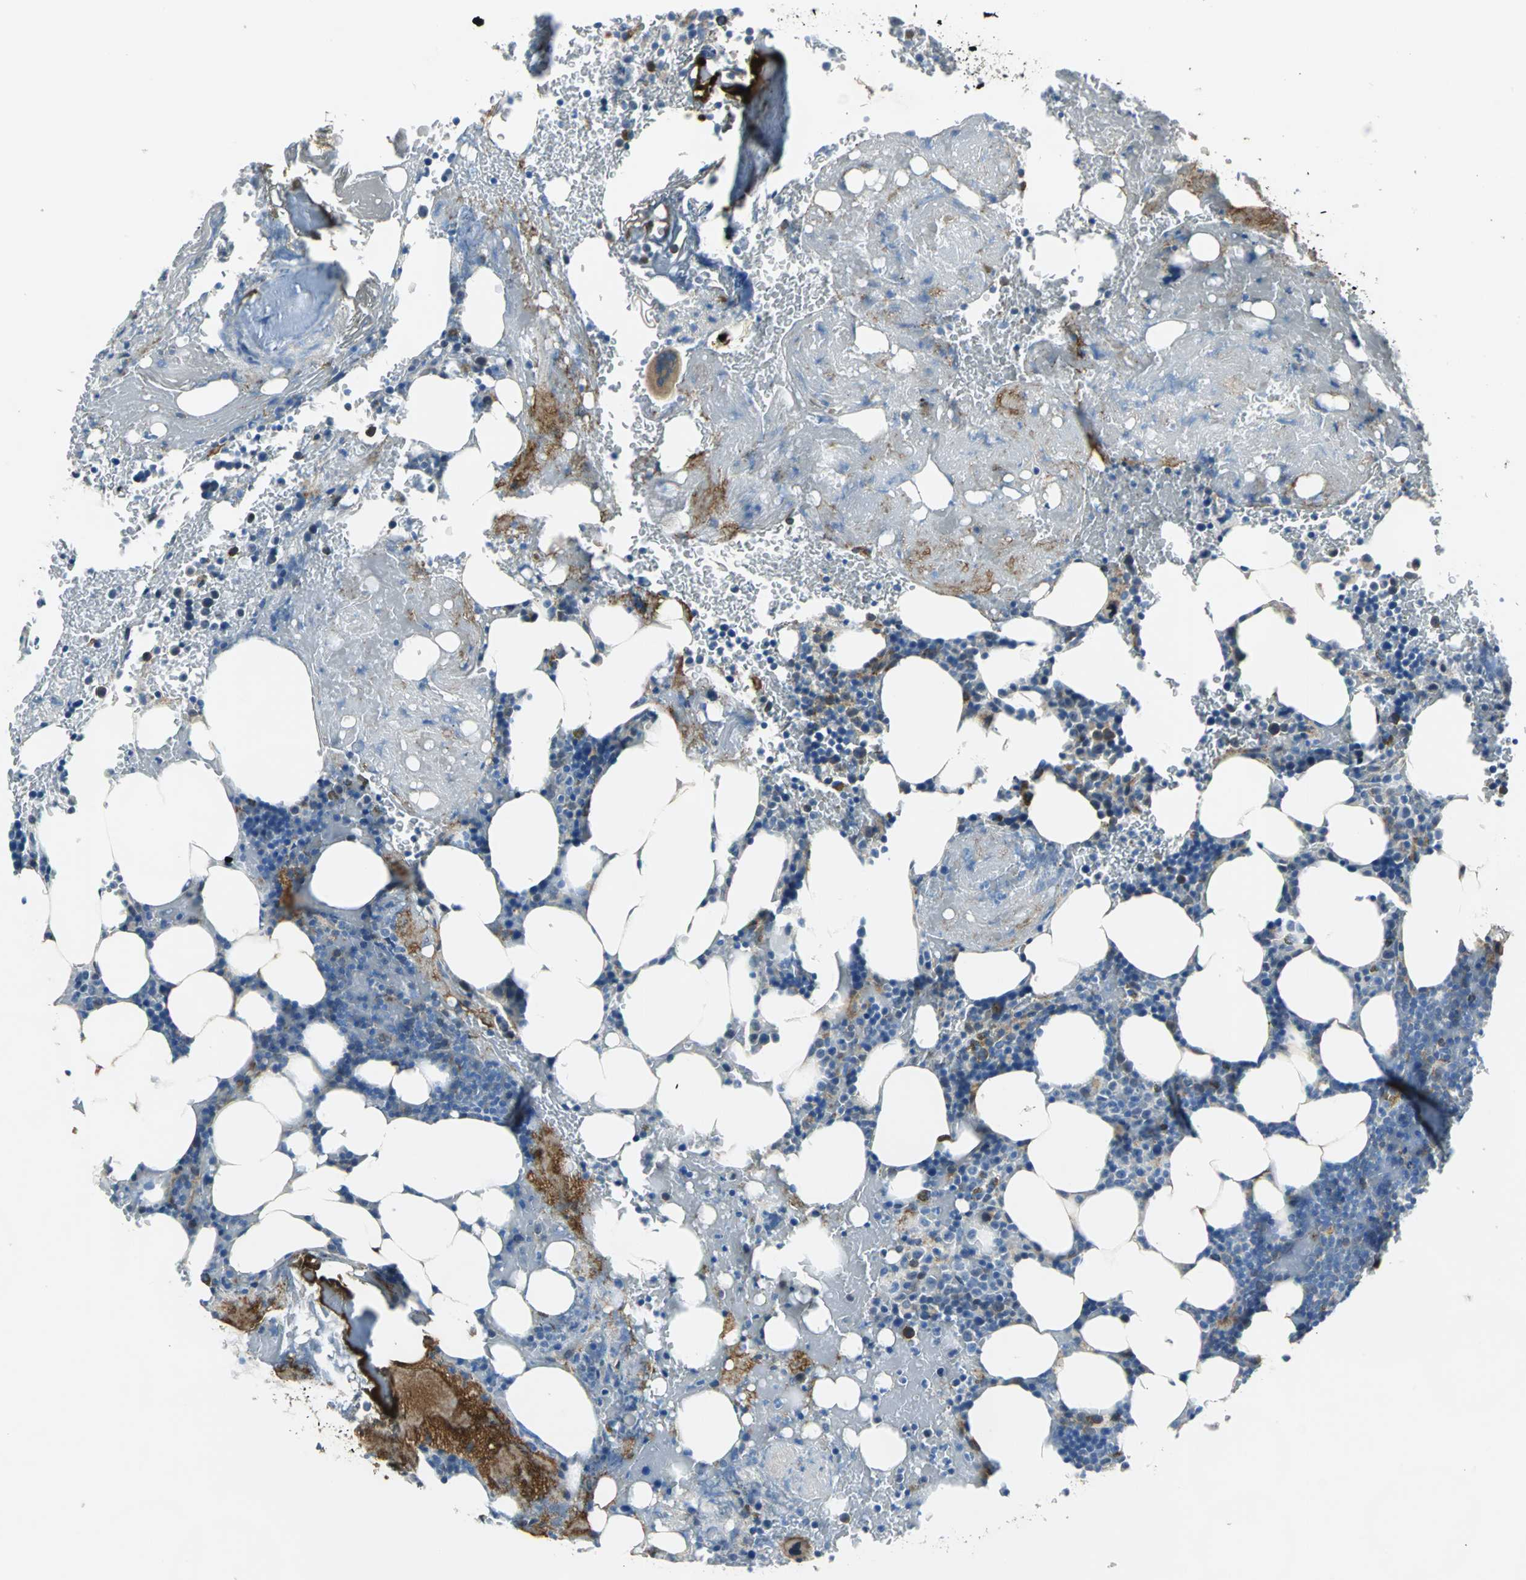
{"staining": {"intensity": "moderate", "quantity": "<25%", "location": "cytoplasmic/membranous"}, "tissue": "bone marrow", "cell_type": "Hematopoietic cells", "image_type": "normal", "snomed": [{"axis": "morphology", "description": "Normal tissue, NOS"}, {"axis": "topography", "description": "Bone marrow"}], "caption": "Bone marrow stained for a protein (brown) shows moderate cytoplasmic/membranous positive expression in approximately <25% of hematopoietic cells.", "gene": "ENSG00000285130", "patient": {"sex": "female", "age": 73}}